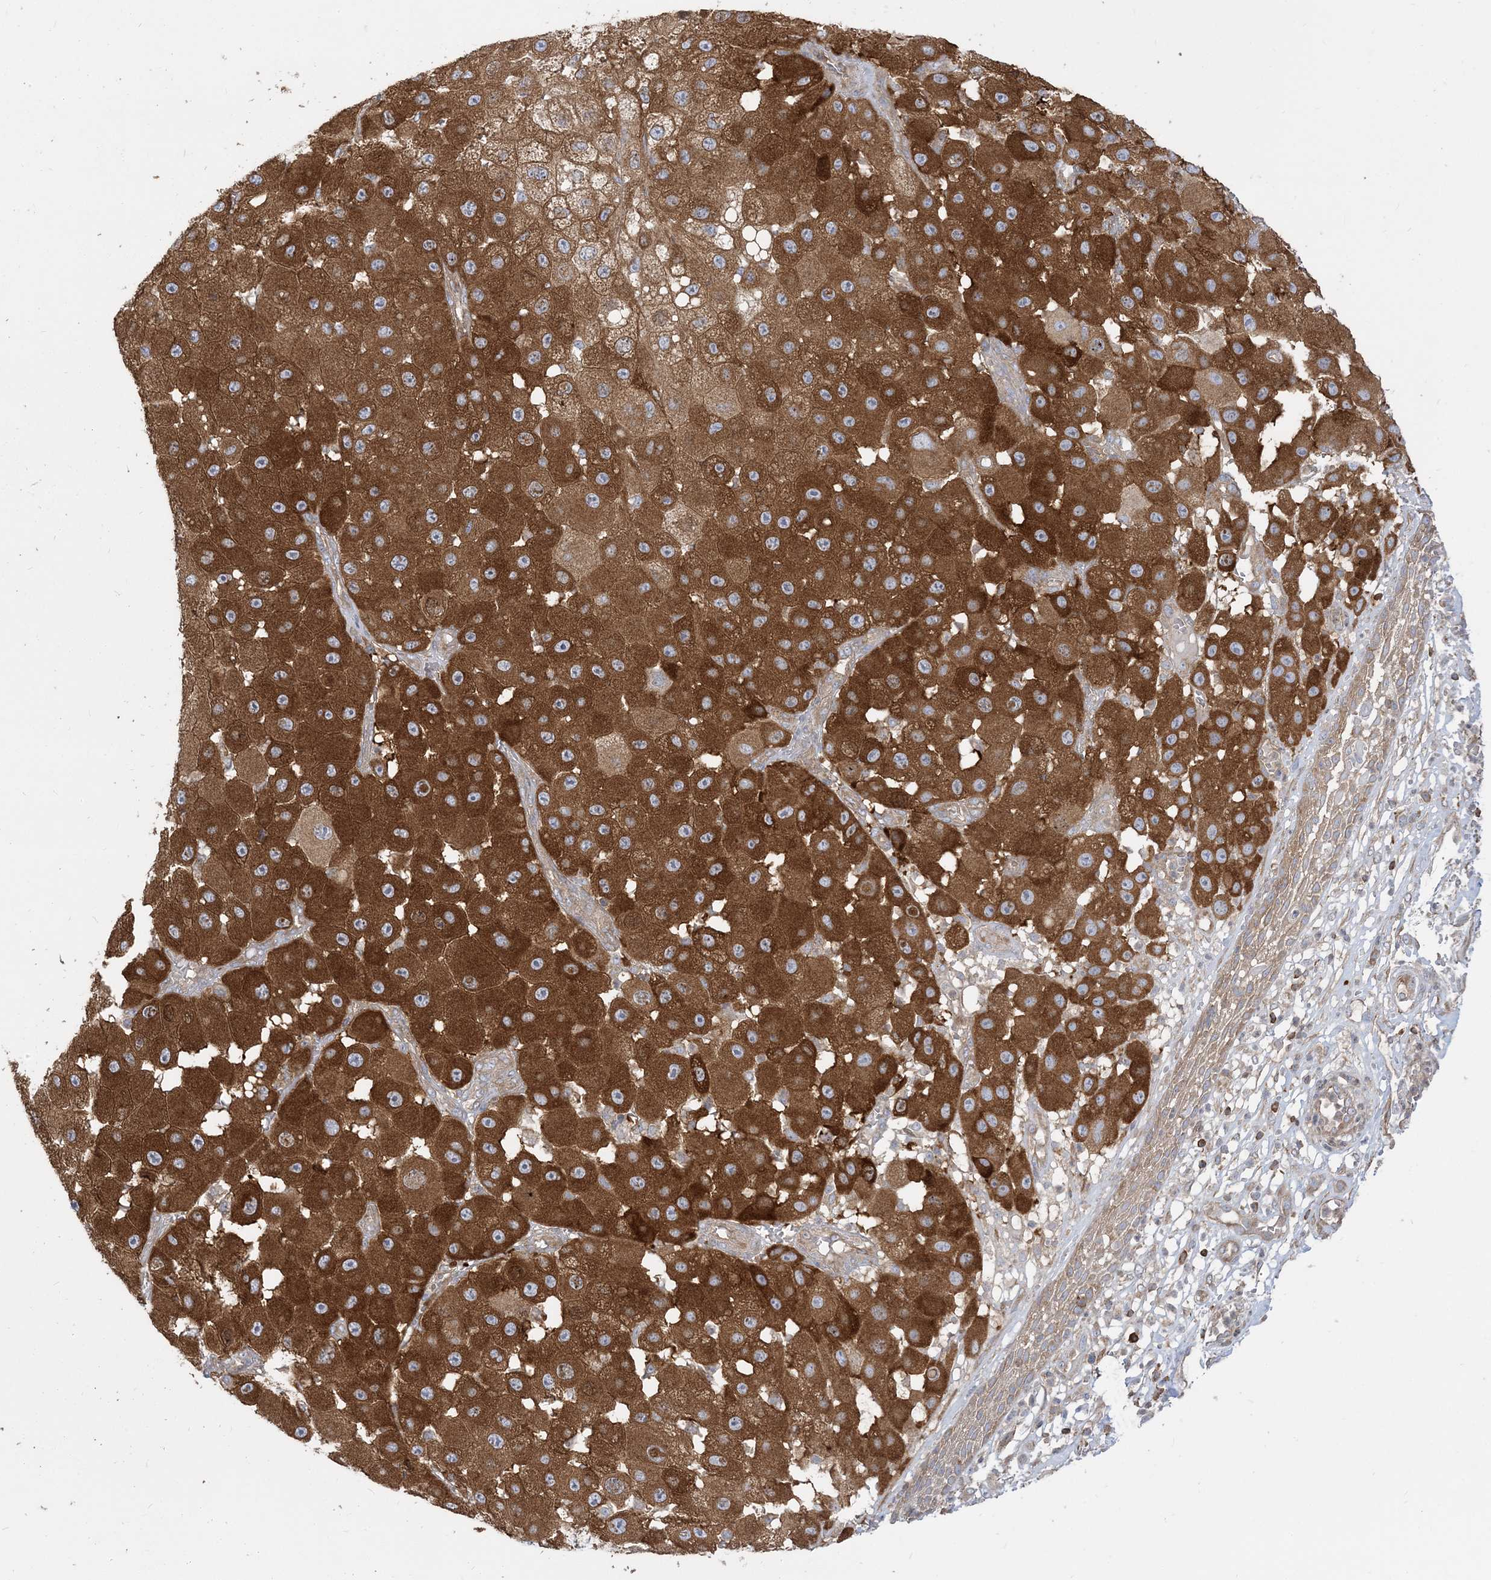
{"staining": {"intensity": "strong", "quantity": ">75%", "location": "cytoplasmic/membranous"}, "tissue": "melanoma", "cell_type": "Tumor cells", "image_type": "cancer", "snomed": [{"axis": "morphology", "description": "Malignant melanoma, NOS"}, {"axis": "topography", "description": "Skin"}], "caption": "Protein expression analysis of human melanoma reveals strong cytoplasmic/membranous positivity in approximately >75% of tumor cells.", "gene": "STAM", "patient": {"sex": "female", "age": 81}}